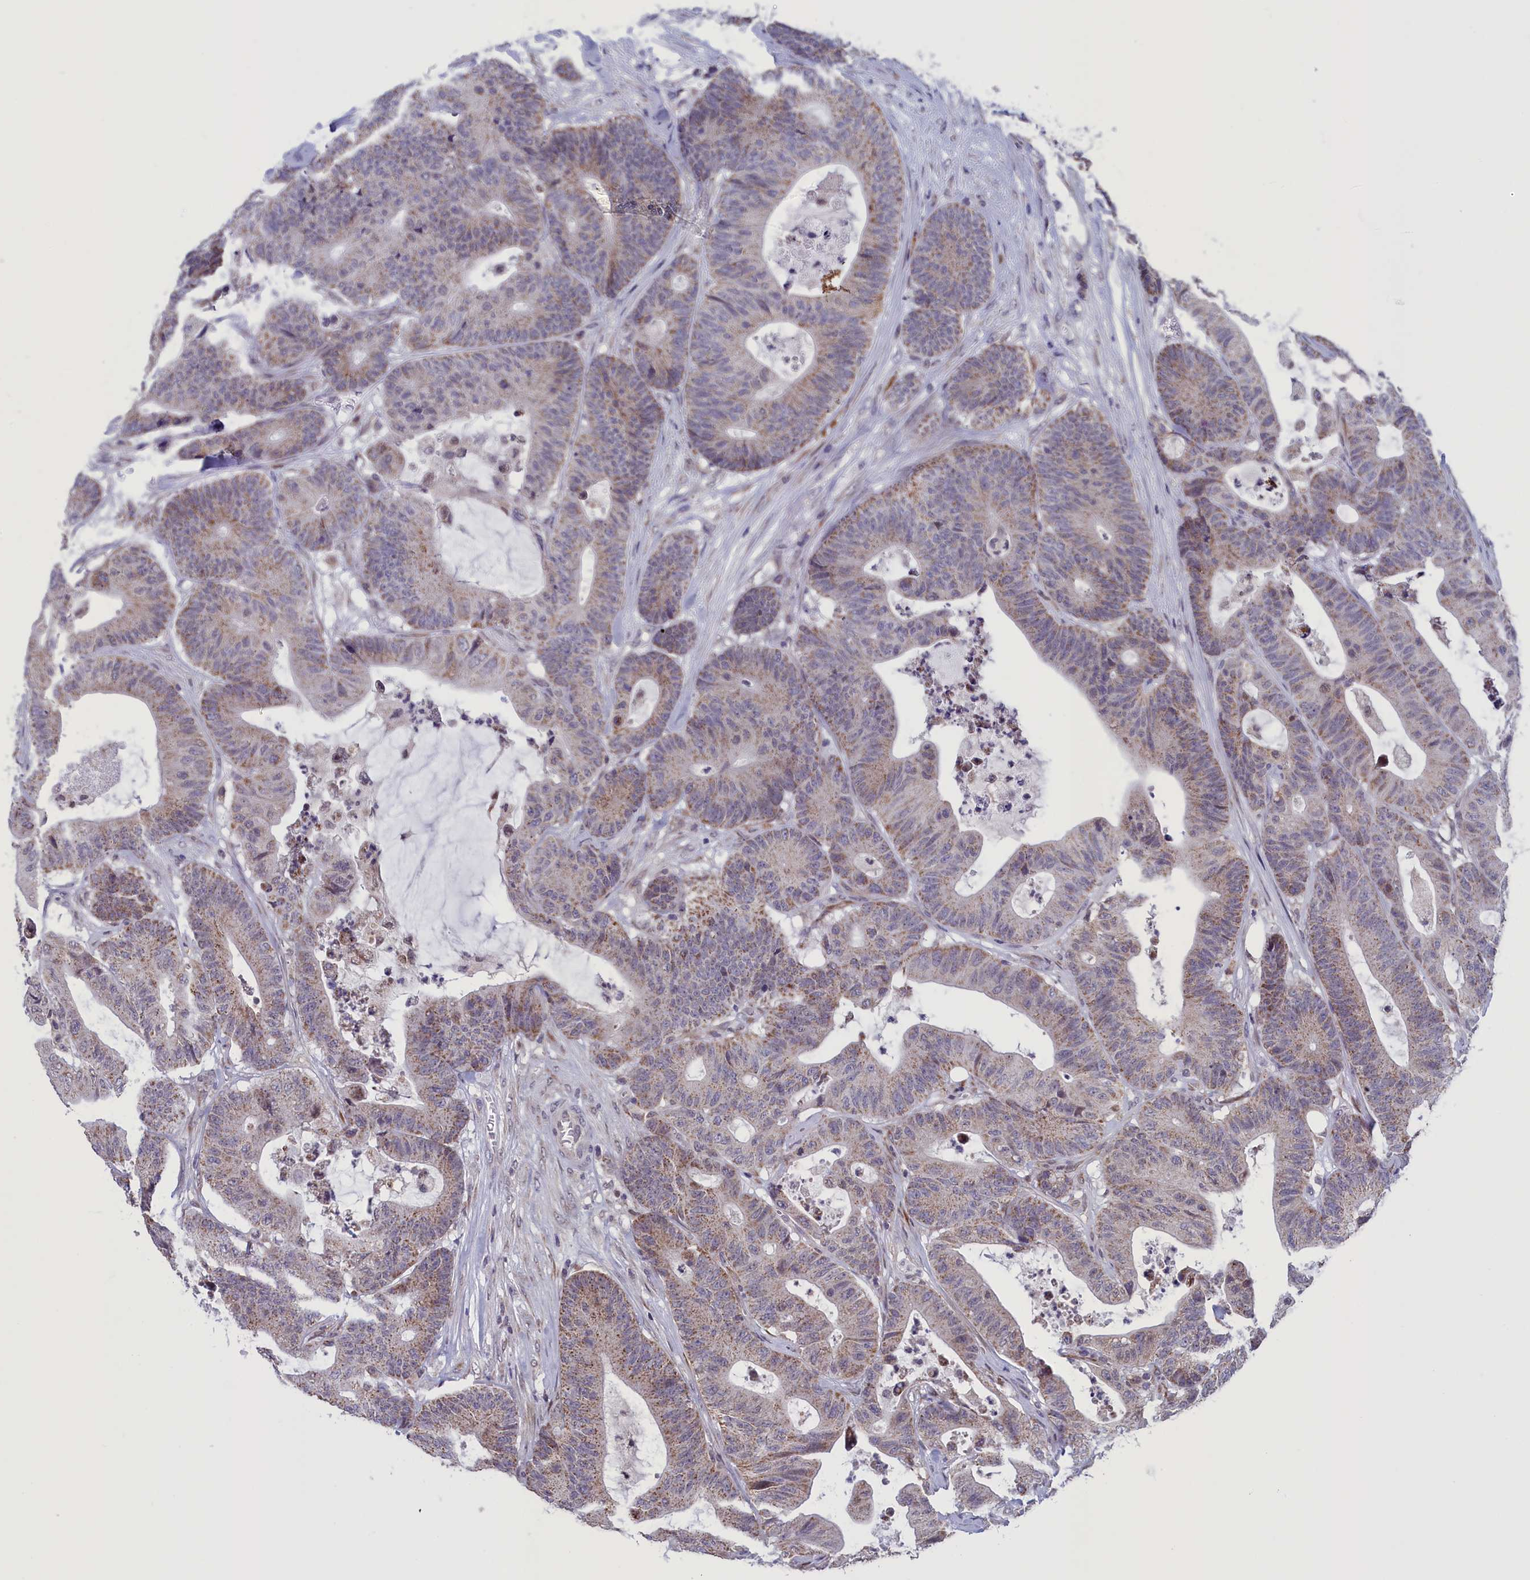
{"staining": {"intensity": "moderate", "quantity": ">75%", "location": "cytoplasmic/membranous"}, "tissue": "colorectal cancer", "cell_type": "Tumor cells", "image_type": "cancer", "snomed": [{"axis": "morphology", "description": "Adenocarcinoma, NOS"}, {"axis": "topography", "description": "Colon"}], "caption": "An immunohistochemistry (IHC) micrograph of neoplastic tissue is shown. Protein staining in brown shows moderate cytoplasmic/membranous positivity in adenocarcinoma (colorectal) within tumor cells. The staining was performed using DAB, with brown indicating positive protein expression. Nuclei are stained blue with hematoxylin.", "gene": "PARS2", "patient": {"sex": "female", "age": 84}}